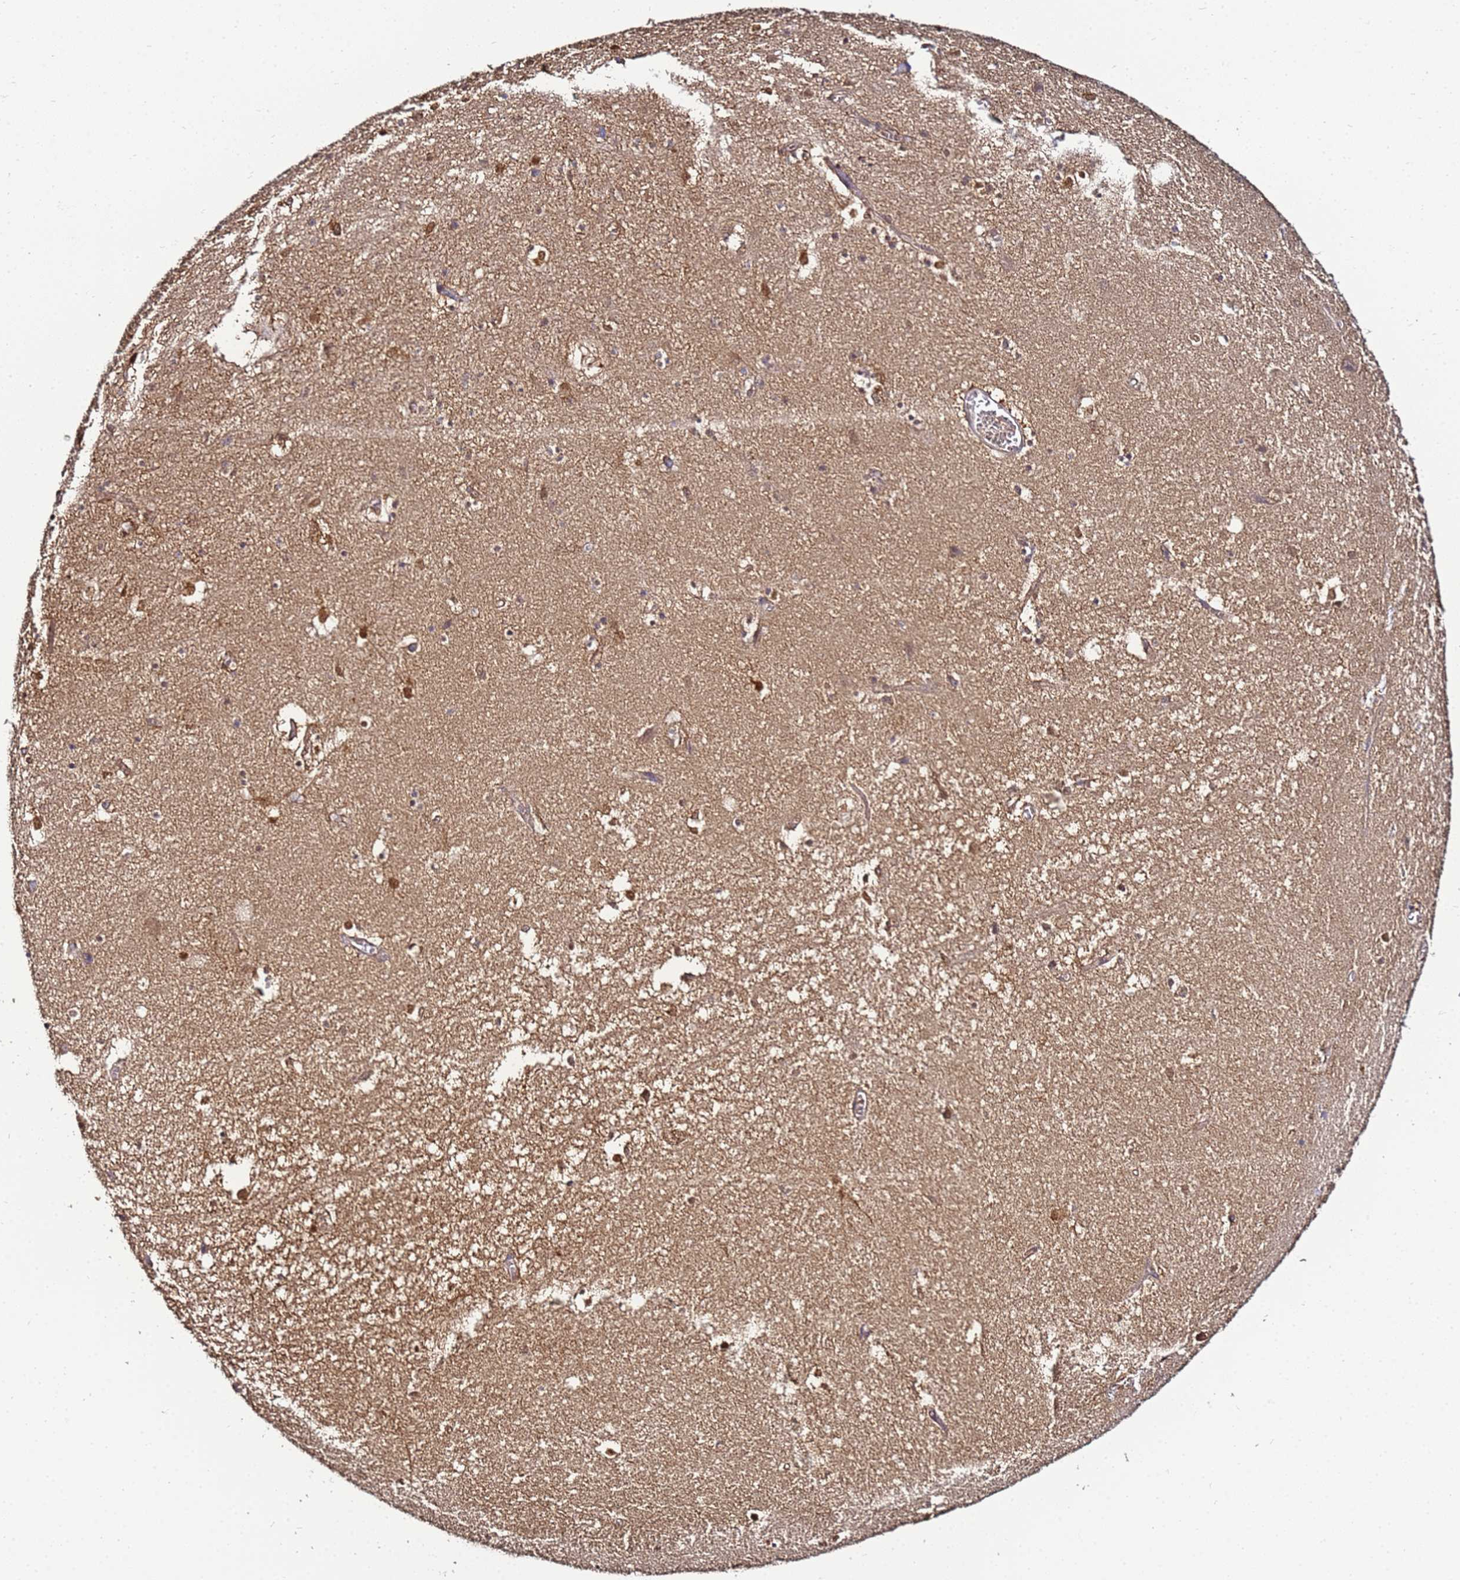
{"staining": {"intensity": "negative", "quantity": "none", "location": "none"}, "tissue": "hippocampus", "cell_type": "Glial cells", "image_type": "normal", "snomed": [{"axis": "morphology", "description": "Normal tissue, NOS"}, {"axis": "topography", "description": "Hippocampus"}], "caption": "Glial cells are negative for protein expression in unremarkable human hippocampus. (DAB (3,3'-diaminobenzidine) immunohistochemistry (IHC), high magnification).", "gene": "NARS1", "patient": {"sex": "female", "age": 64}}